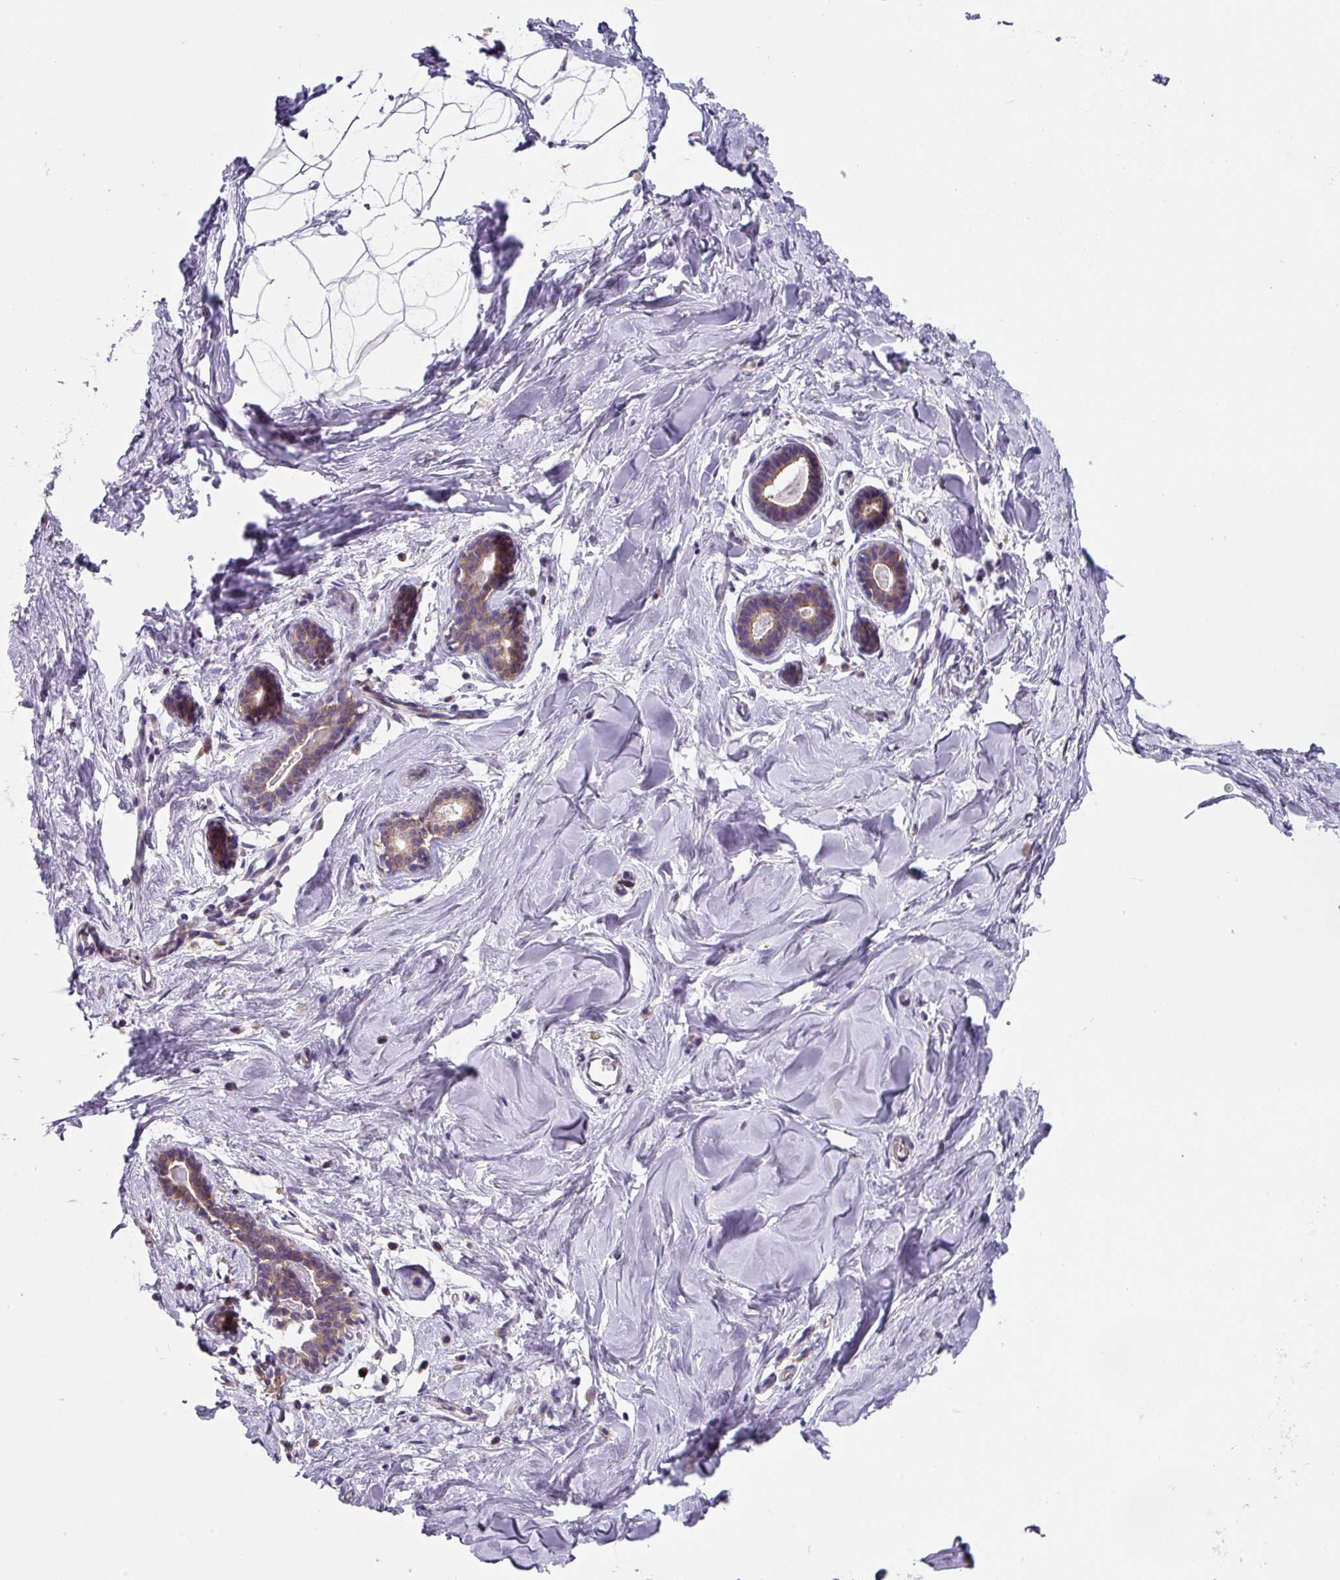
{"staining": {"intensity": "negative", "quantity": "none", "location": "none"}, "tissue": "breast", "cell_type": "Adipocytes", "image_type": "normal", "snomed": [{"axis": "morphology", "description": "Normal tissue, NOS"}, {"axis": "topography", "description": "Breast"}], "caption": "Unremarkable breast was stained to show a protein in brown. There is no significant expression in adipocytes. The staining is performed using DAB brown chromogen with nuclei counter-stained in using hematoxylin.", "gene": "EIF4B", "patient": {"sex": "female", "age": 23}}